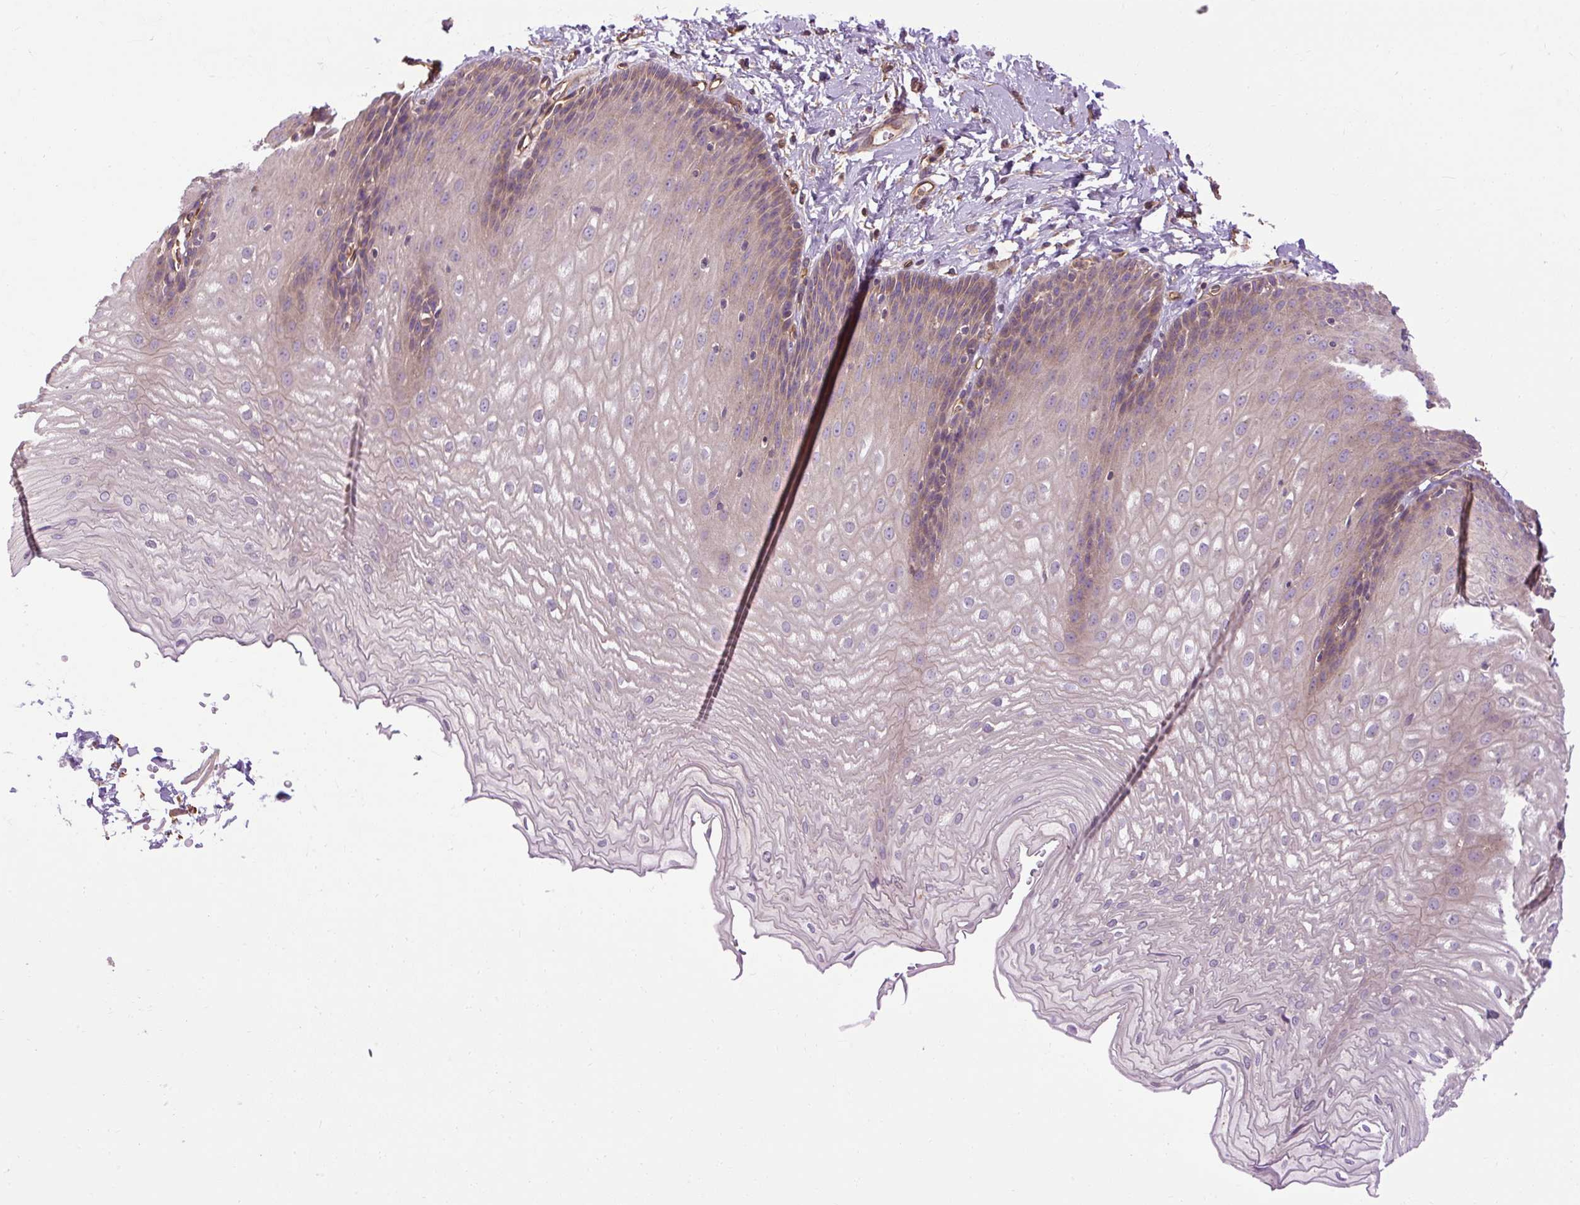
{"staining": {"intensity": "weak", "quantity": "25%-75%", "location": "cytoplasmic/membranous"}, "tissue": "esophagus", "cell_type": "Squamous epithelial cells", "image_type": "normal", "snomed": [{"axis": "morphology", "description": "Normal tissue, NOS"}, {"axis": "topography", "description": "Esophagus"}], "caption": "Esophagus was stained to show a protein in brown. There is low levels of weak cytoplasmic/membranous staining in about 25%-75% of squamous epithelial cells. (IHC, brightfield microscopy, high magnification).", "gene": "CCDC93", "patient": {"sex": "male", "age": 70}}